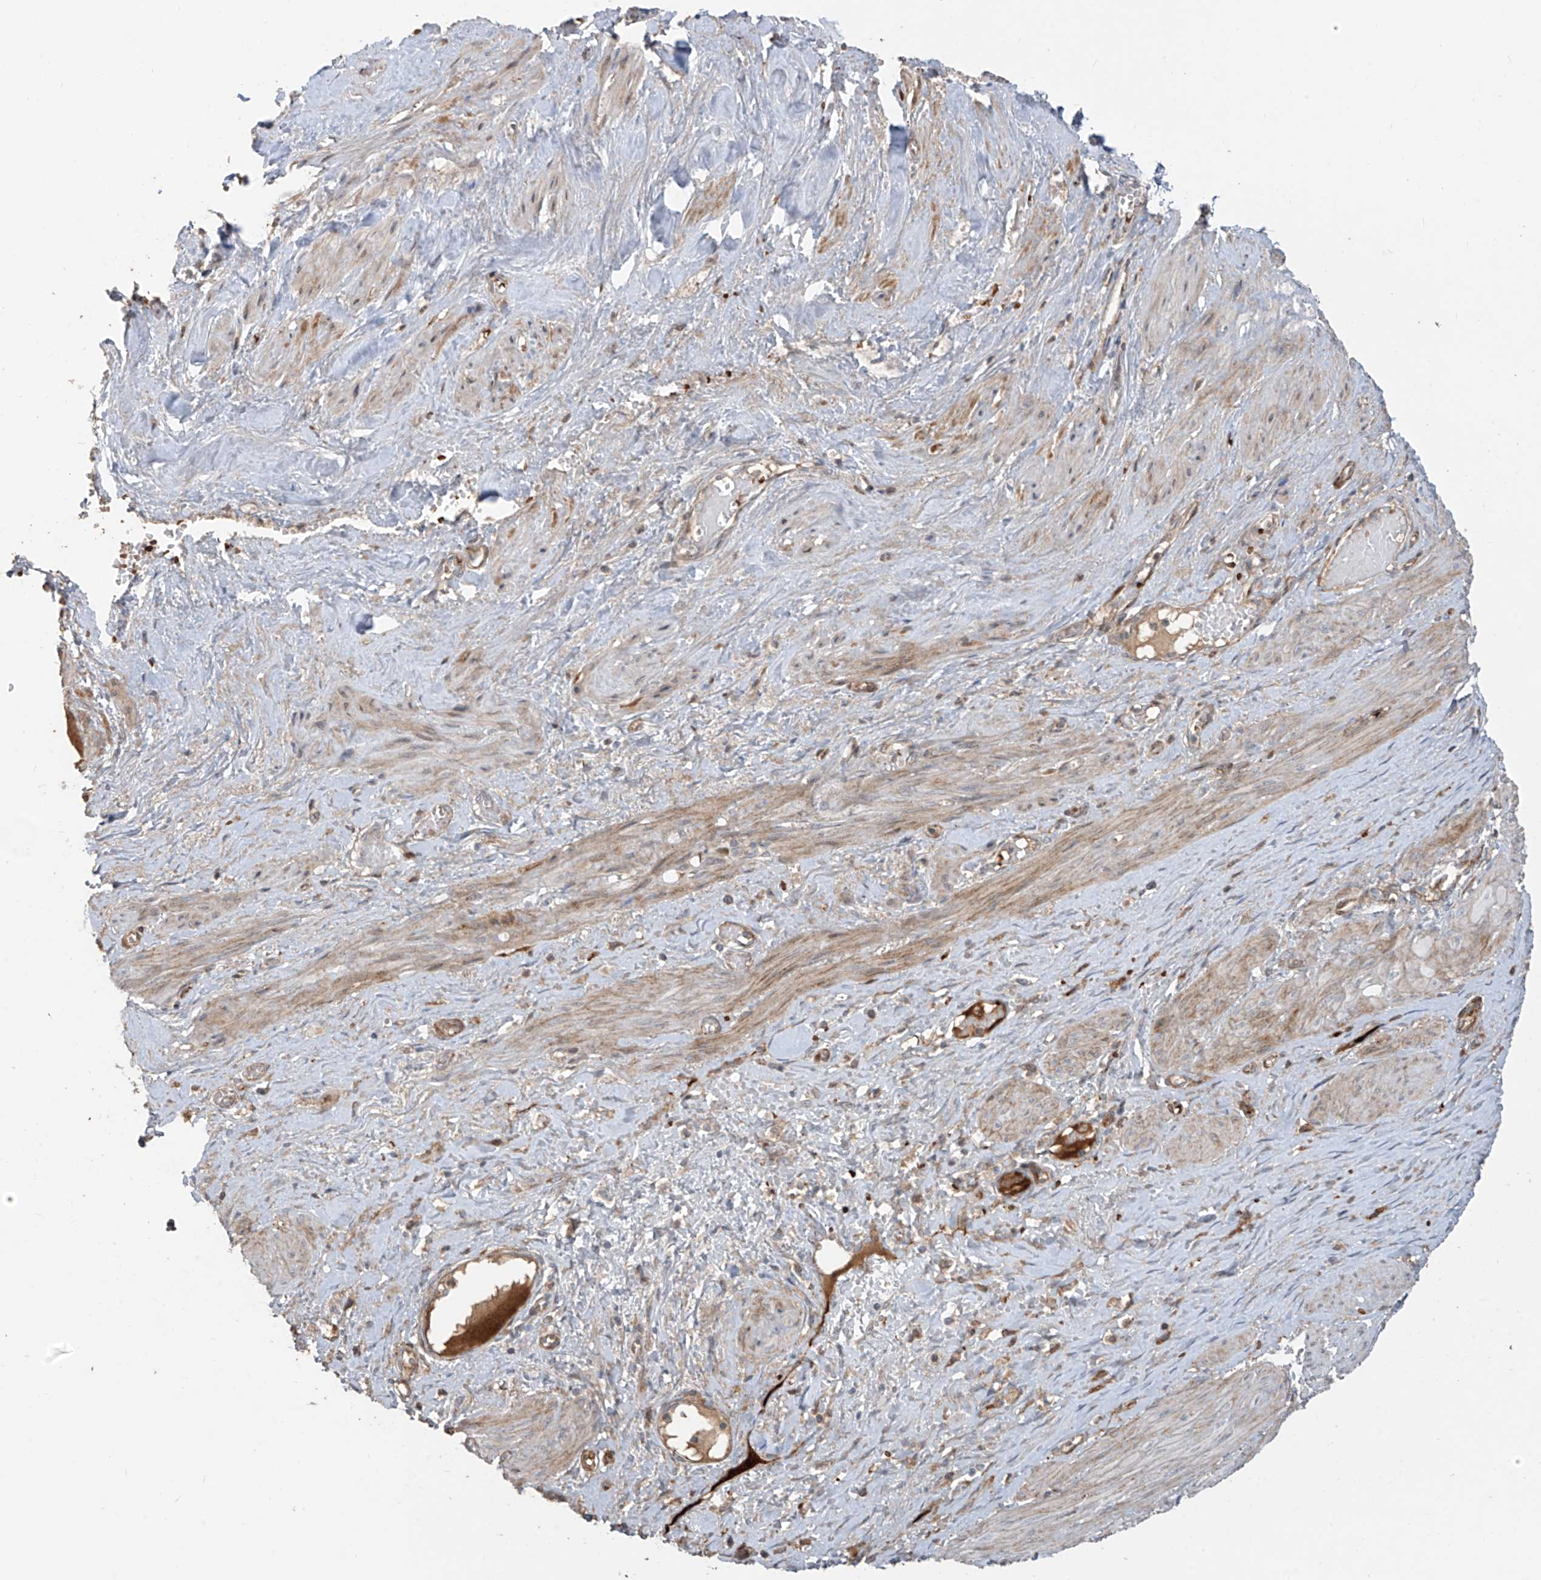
{"staining": {"intensity": "moderate", "quantity": "25%-75%", "location": "cytoplasmic/membranous"}, "tissue": "smooth muscle", "cell_type": "Smooth muscle cells", "image_type": "normal", "snomed": [{"axis": "morphology", "description": "Normal tissue, NOS"}, {"axis": "topography", "description": "Endometrium"}], "caption": "Protein expression analysis of unremarkable human smooth muscle reveals moderate cytoplasmic/membranous positivity in approximately 25%-75% of smooth muscle cells. (DAB (3,3'-diaminobenzidine) IHC, brown staining for protein, blue staining for nuclei).", "gene": "ABTB1", "patient": {"sex": "female", "age": 33}}